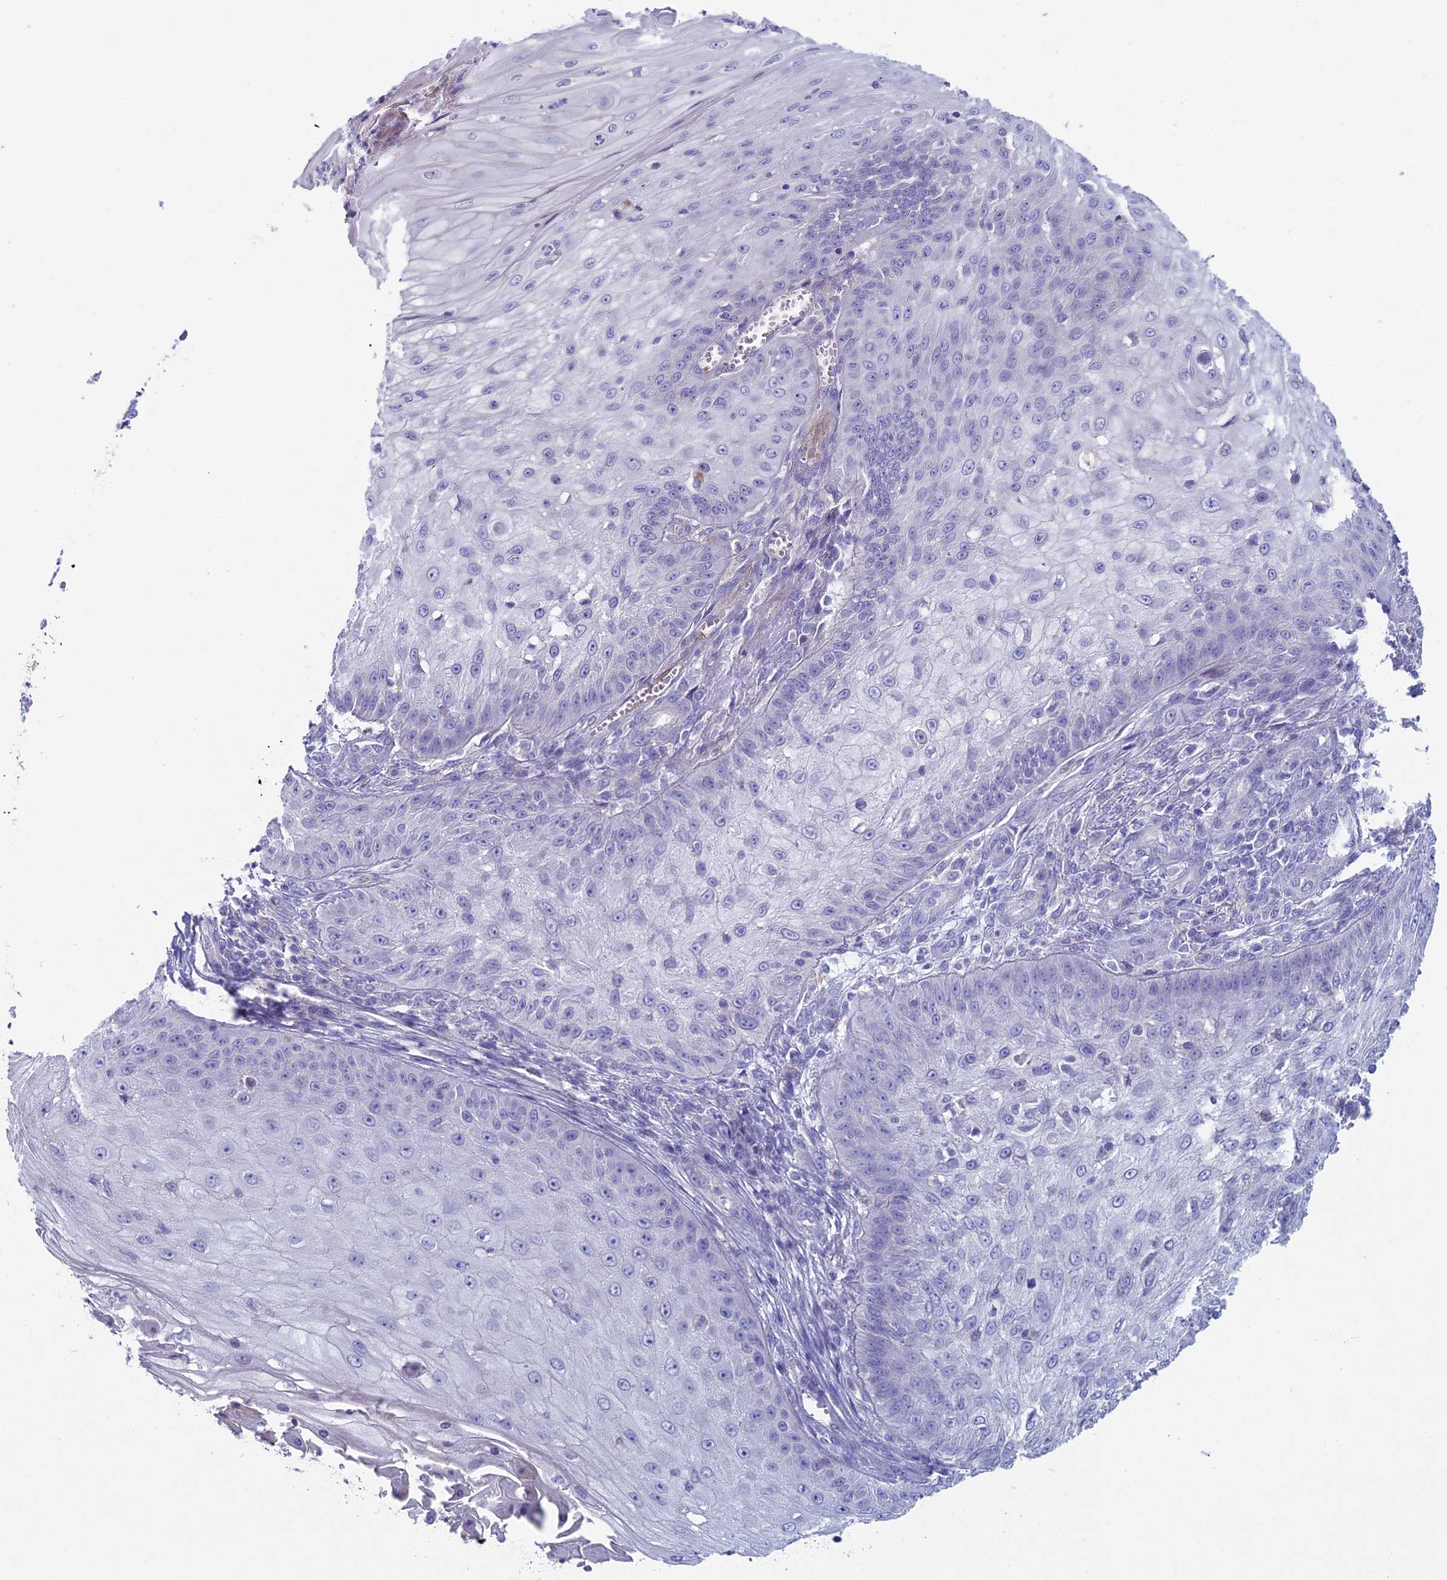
{"staining": {"intensity": "negative", "quantity": "none", "location": "none"}, "tissue": "skin cancer", "cell_type": "Tumor cells", "image_type": "cancer", "snomed": [{"axis": "morphology", "description": "Squamous cell carcinoma, NOS"}, {"axis": "topography", "description": "Skin"}], "caption": "An immunohistochemistry histopathology image of squamous cell carcinoma (skin) is shown. There is no staining in tumor cells of squamous cell carcinoma (skin).", "gene": "NCAM1", "patient": {"sex": "male", "age": 70}}